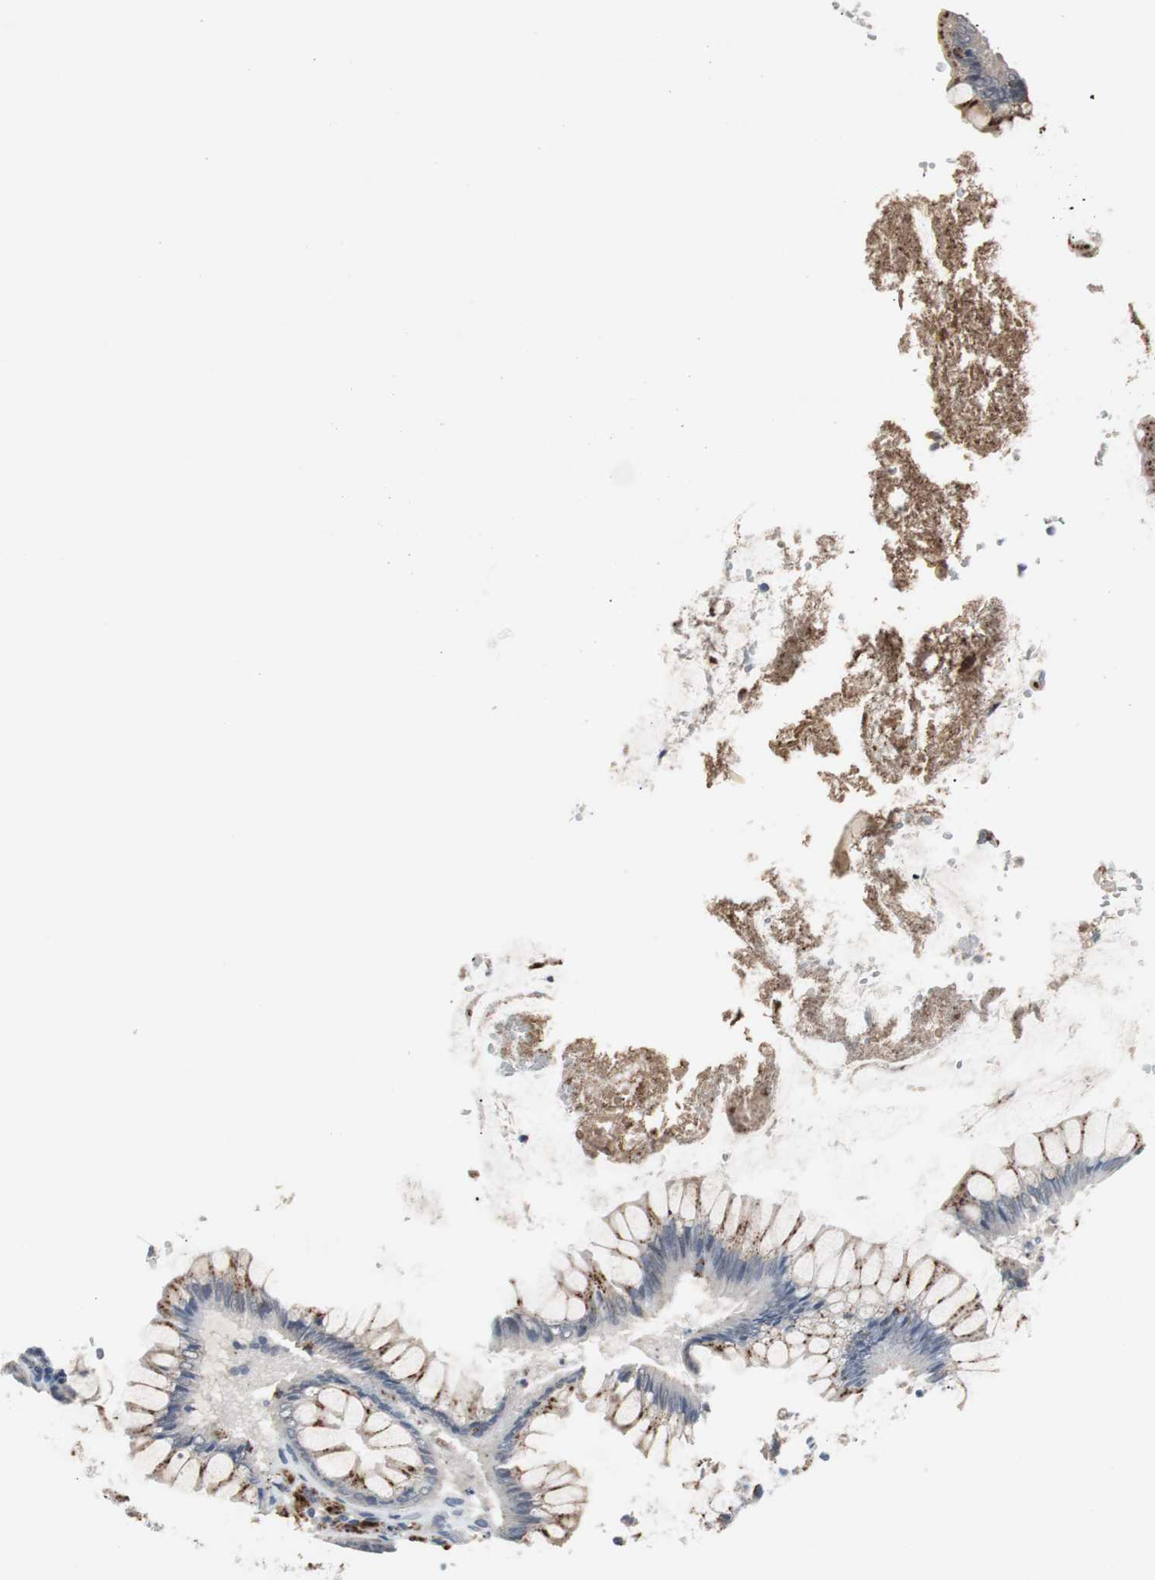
{"staining": {"intensity": "negative", "quantity": "none", "location": "none"}, "tissue": "colon", "cell_type": "Endothelial cells", "image_type": "normal", "snomed": [{"axis": "morphology", "description": "Normal tissue, NOS"}, {"axis": "topography", "description": "Colon"}], "caption": "DAB (3,3'-diaminobenzidine) immunohistochemical staining of unremarkable colon exhibits no significant positivity in endothelial cells.", "gene": "GBA1", "patient": {"sex": "female", "age": 46}}